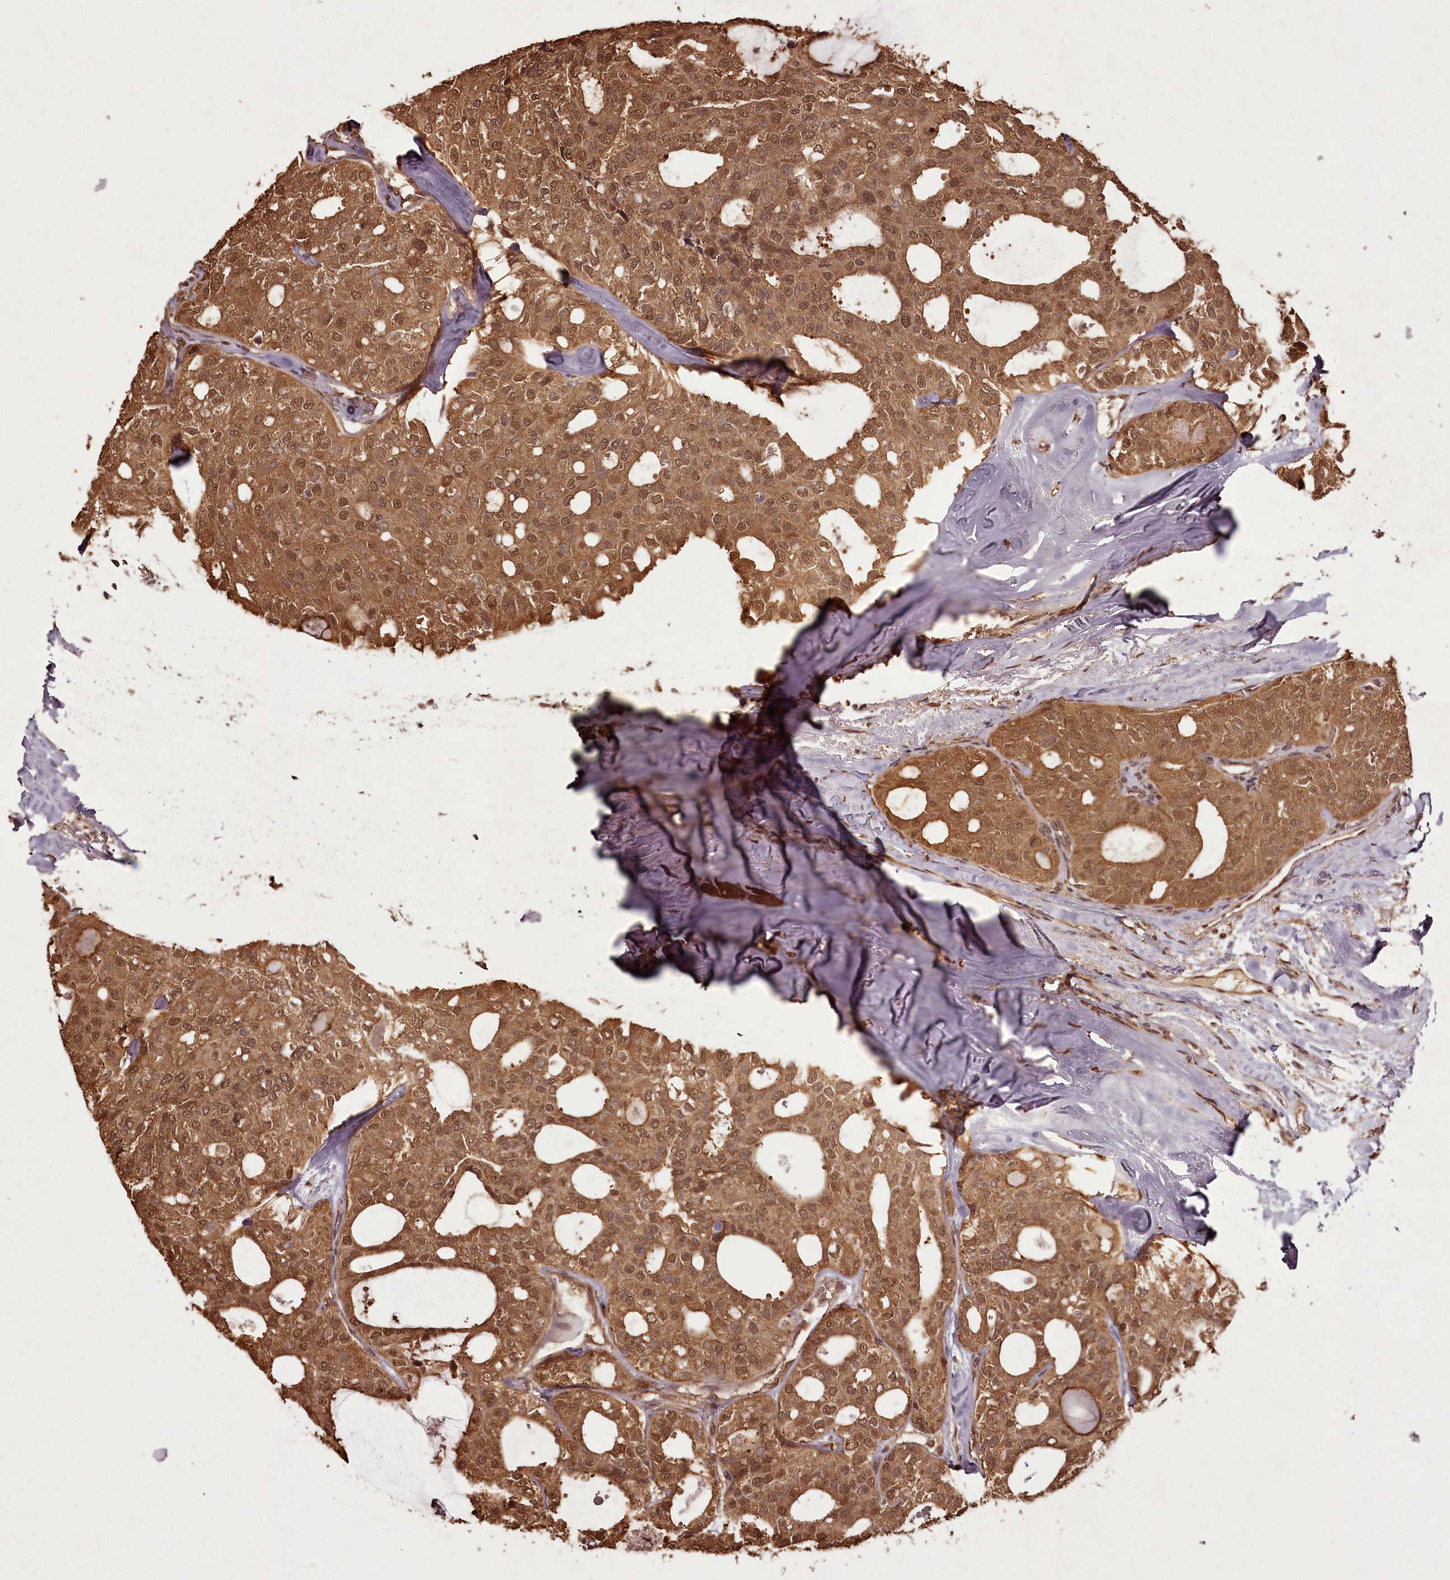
{"staining": {"intensity": "moderate", "quantity": ">75%", "location": "cytoplasmic/membranous,nuclear"}, "tissue": "thyroid cancer", "cell_type": "Tumor cells", "image_type": "cancer", "snomed": [{"axis": "morphology", "description": "Follicular adenoma carcinoma, NOS"}, {"axis": "topography", "description": "Thyroid gland"}], "caption": "A brown stain labels moderate cytoplasmic/membranous and nuclear expression of a protein in human thyroid follicular adenoma carcinoma tumor cells. The staining was performed using DAB, with brown indicating positive protein expression. Nuclei are stained blue with hematoxylin.", "gene": "NPRL2", "patient": {"sex": "male", "age": 75}}